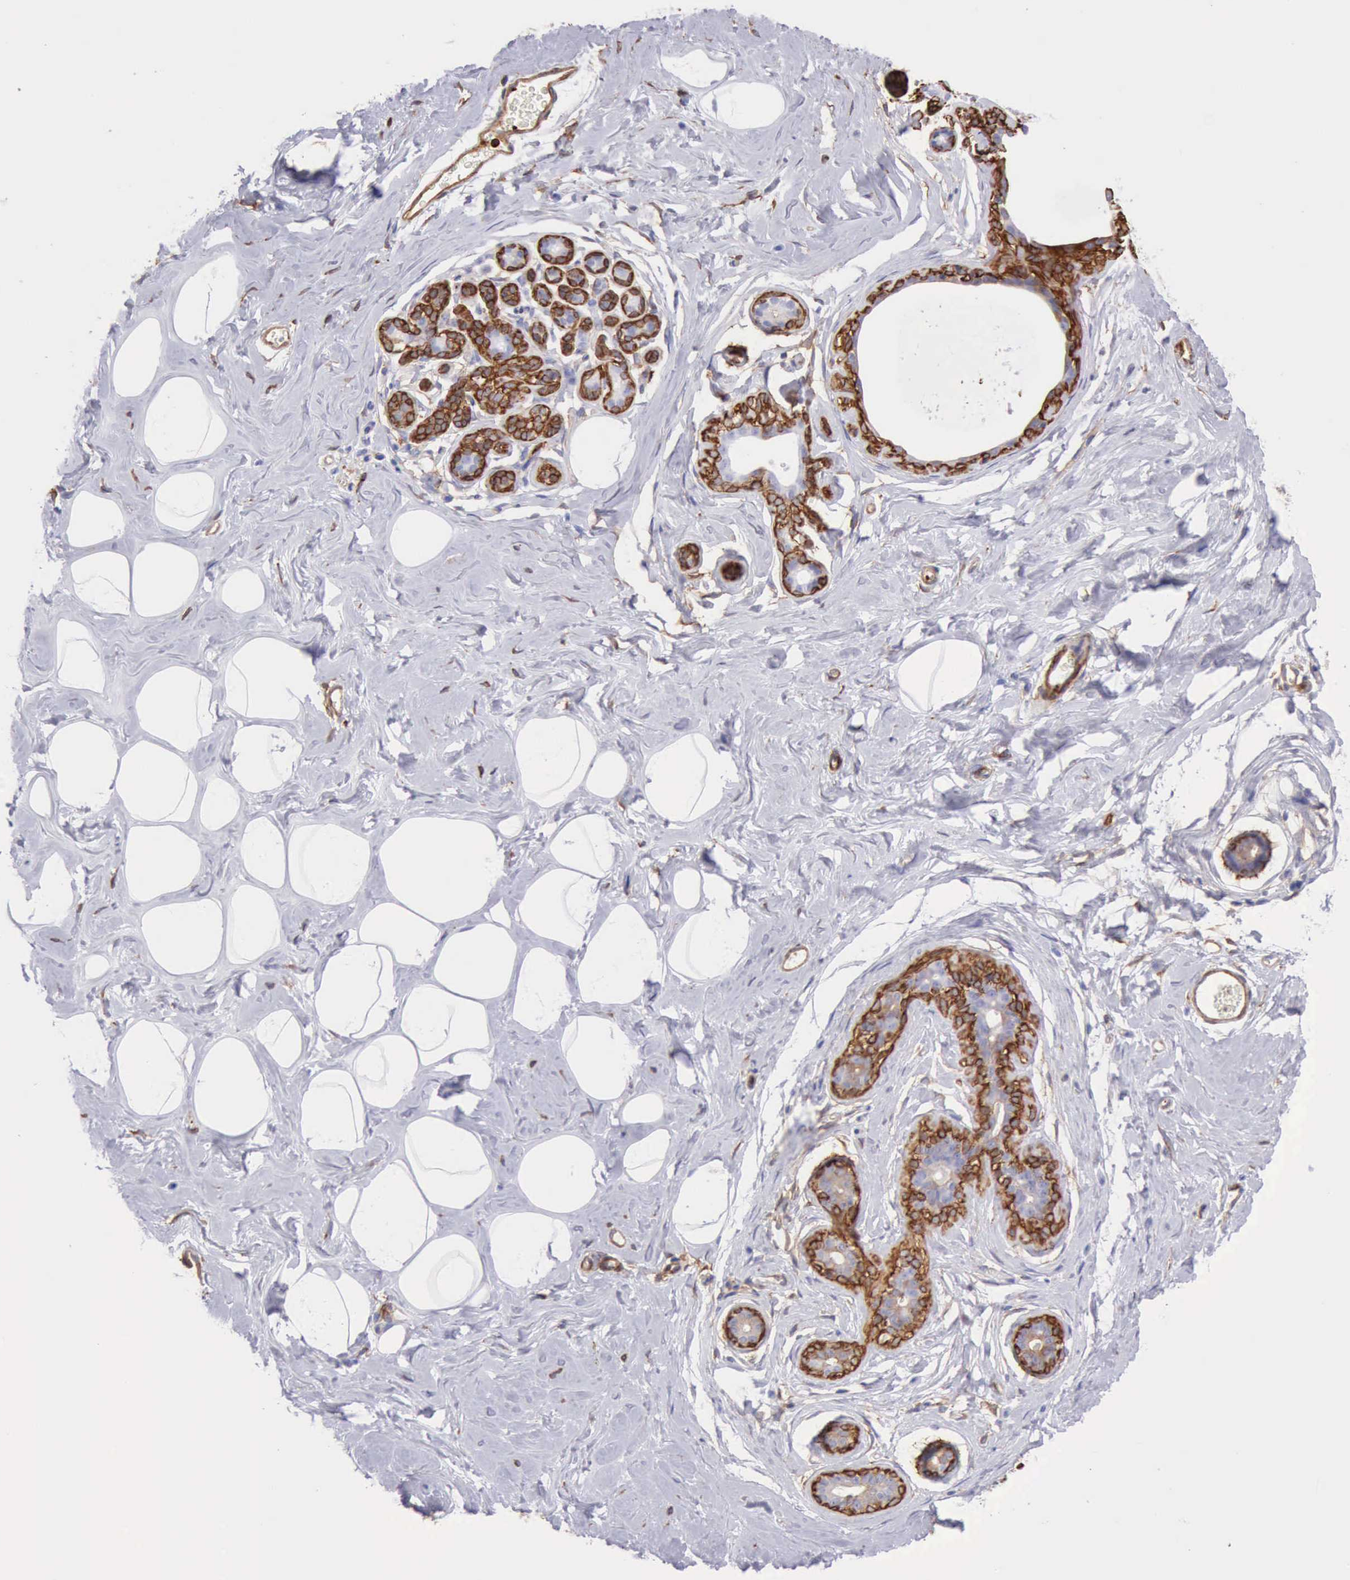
{"staining": {"intensity": "negative", "quantity": "none", "location": "none"}, "tissue": "breast", "cell_type": "Adipocytes", "image_type": "normal", "snomed": [{"axis": "morphology", "description": "Normal tissue, NOS"}, {"axis": "morphology", "description": "Fibrosis, NOS"}, {"axis": "topography", "description": "Breast"}], "caption": "The micrograph reveals no staining of adipocytes in benign breast.", "gene": "FLNA", "patient": {"sex": "female", "age": 39}}